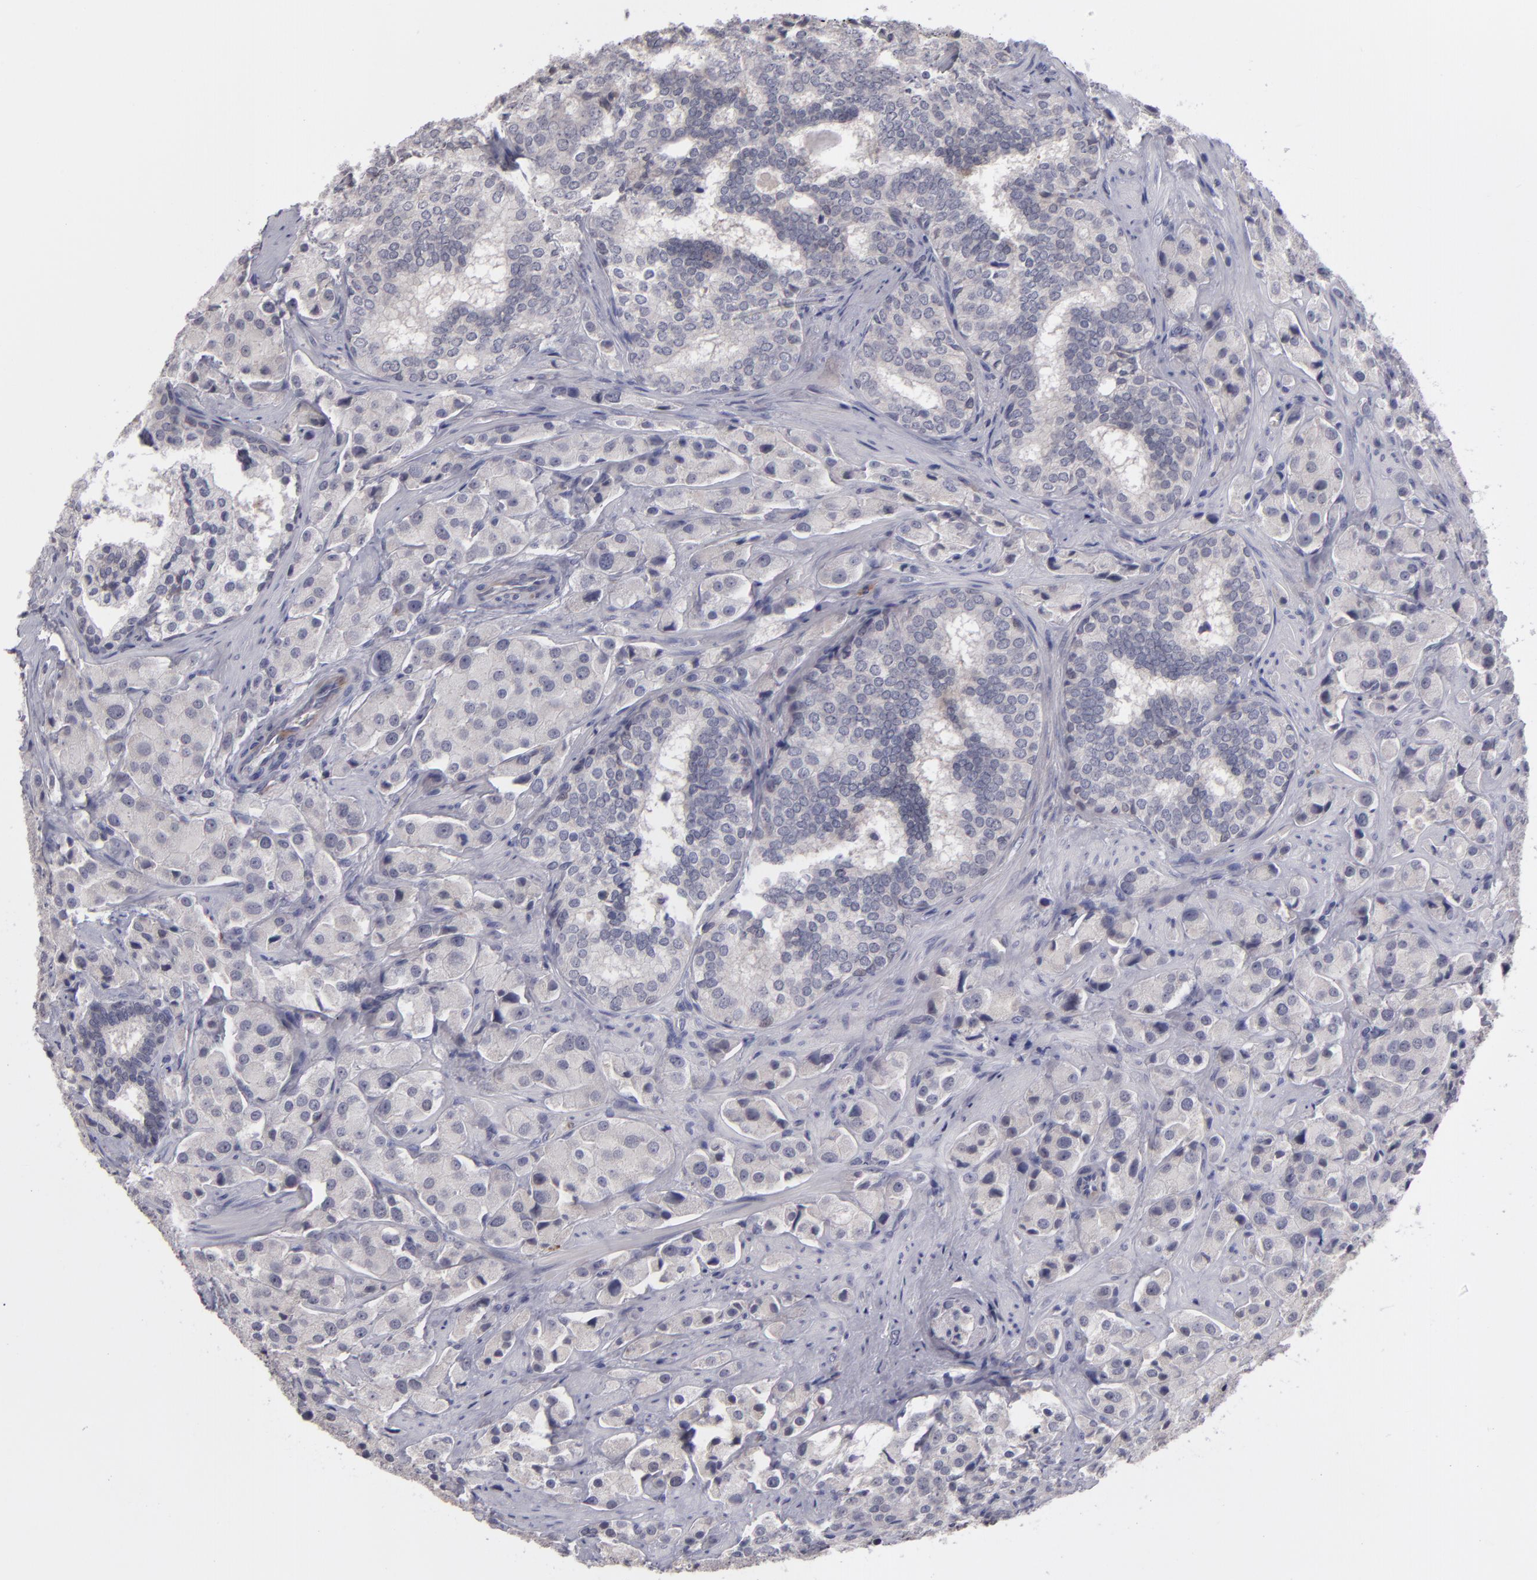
{"staining": {"intensity": "negative", "quantity": "none", "location": "none"}, "tissue": "prostate cancer", "cell_type": "Tumor cells", "image_type": "cancer", "snomed": [{"axis": "morphology", "description": "Adenocarcinoma, Medium grade"}, {"axis": "topography", "description": "Prostate"}], "caption": "An image of prostate cancer (adenocarcinoma (medium-grade)) stained for a protein displays no brown staining in tumor cells.", "gene": "ITIH4", "patient": {"sex": "male", "age": 70}}